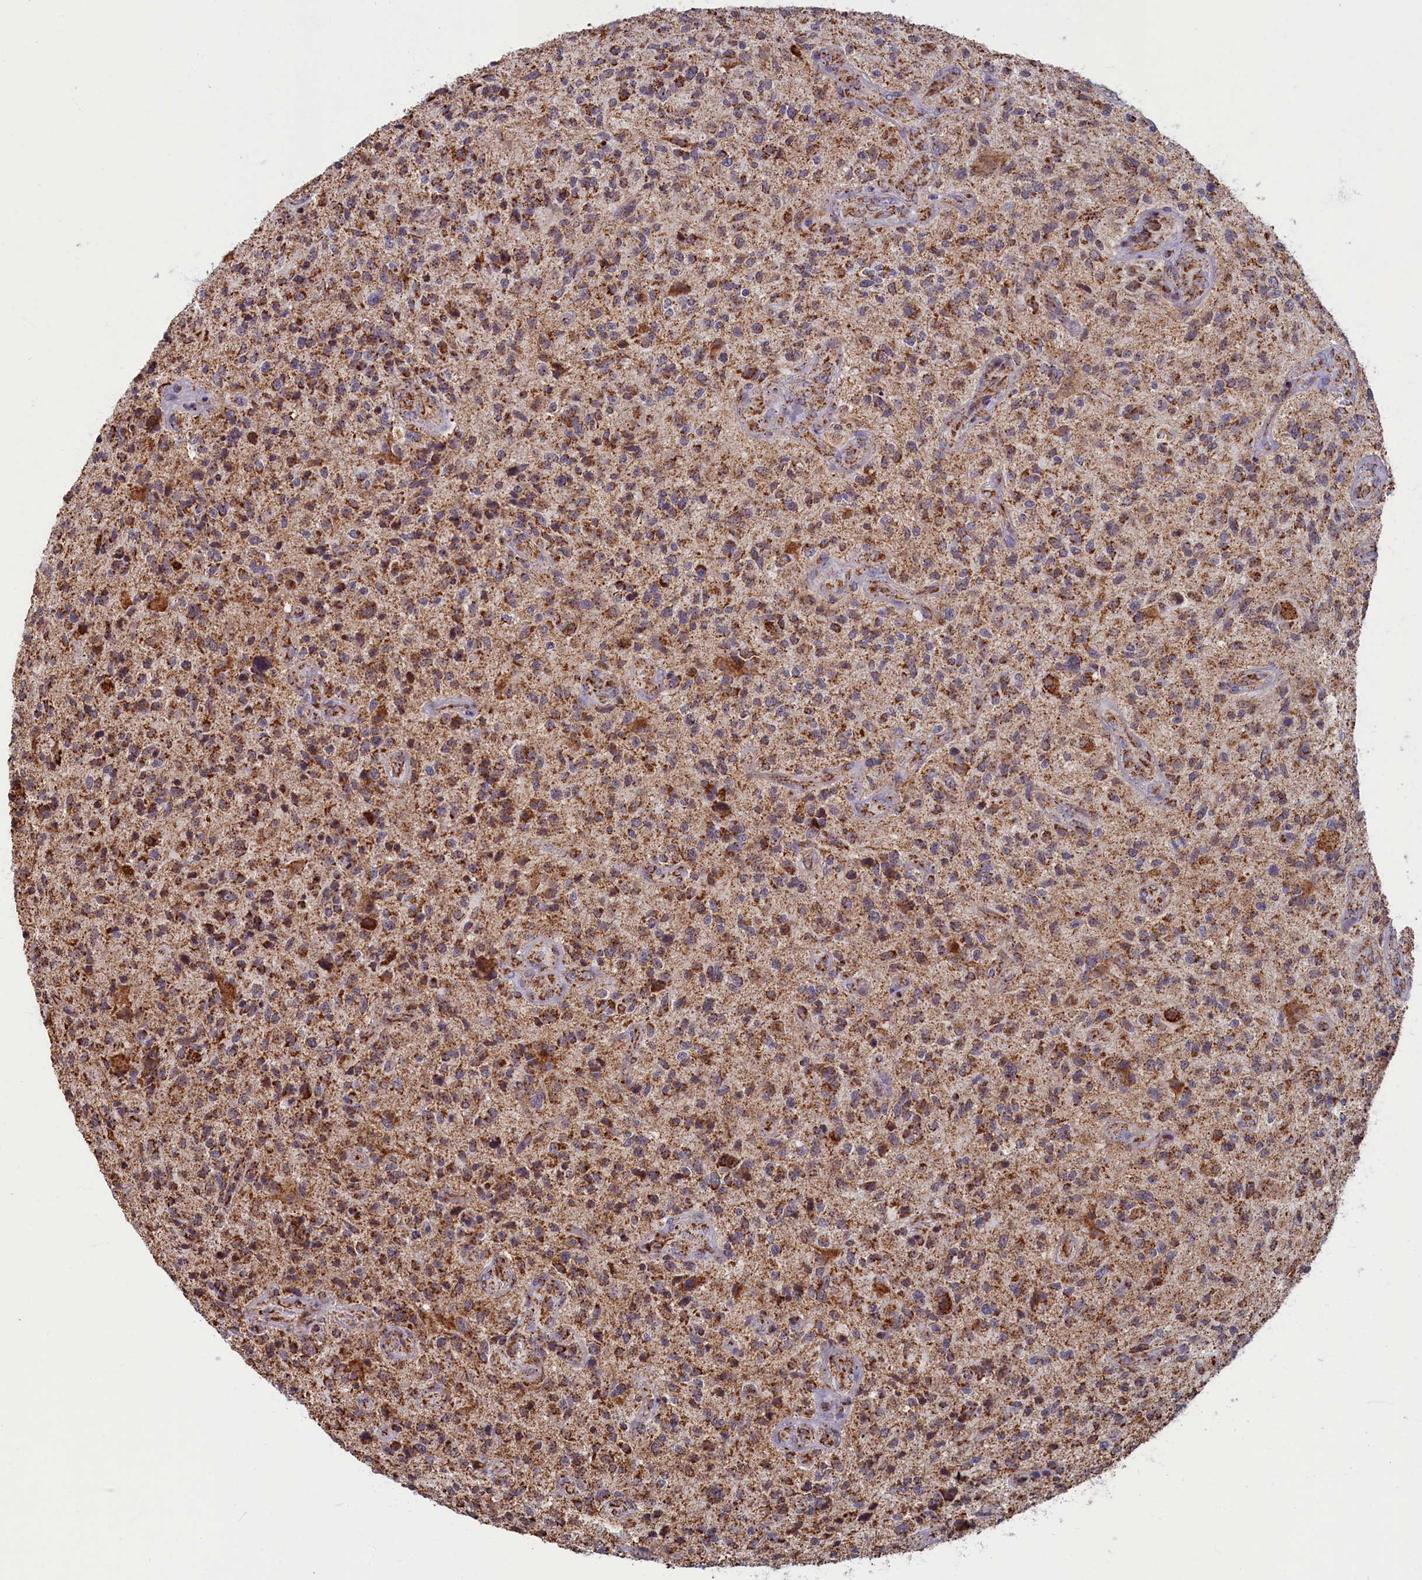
{"staining": {"intensity": "moderate", "quantity": ">75%", "location": "cytoplasmic/membranous"}, "tissue": "glioma", "cell_type": "Tumor cells", "image_type": "cancer", "snomed": [{"axis": "morphology", "description": "Glioma, malignant, High grade"}, {"axis": "topography", "description": "Brain"}], "caption": "Glioma stained with a protein marker exhibits moderate staining in tumor cells.", "gene": "SPR", "patient": {"sex": "male", "age": 47}}